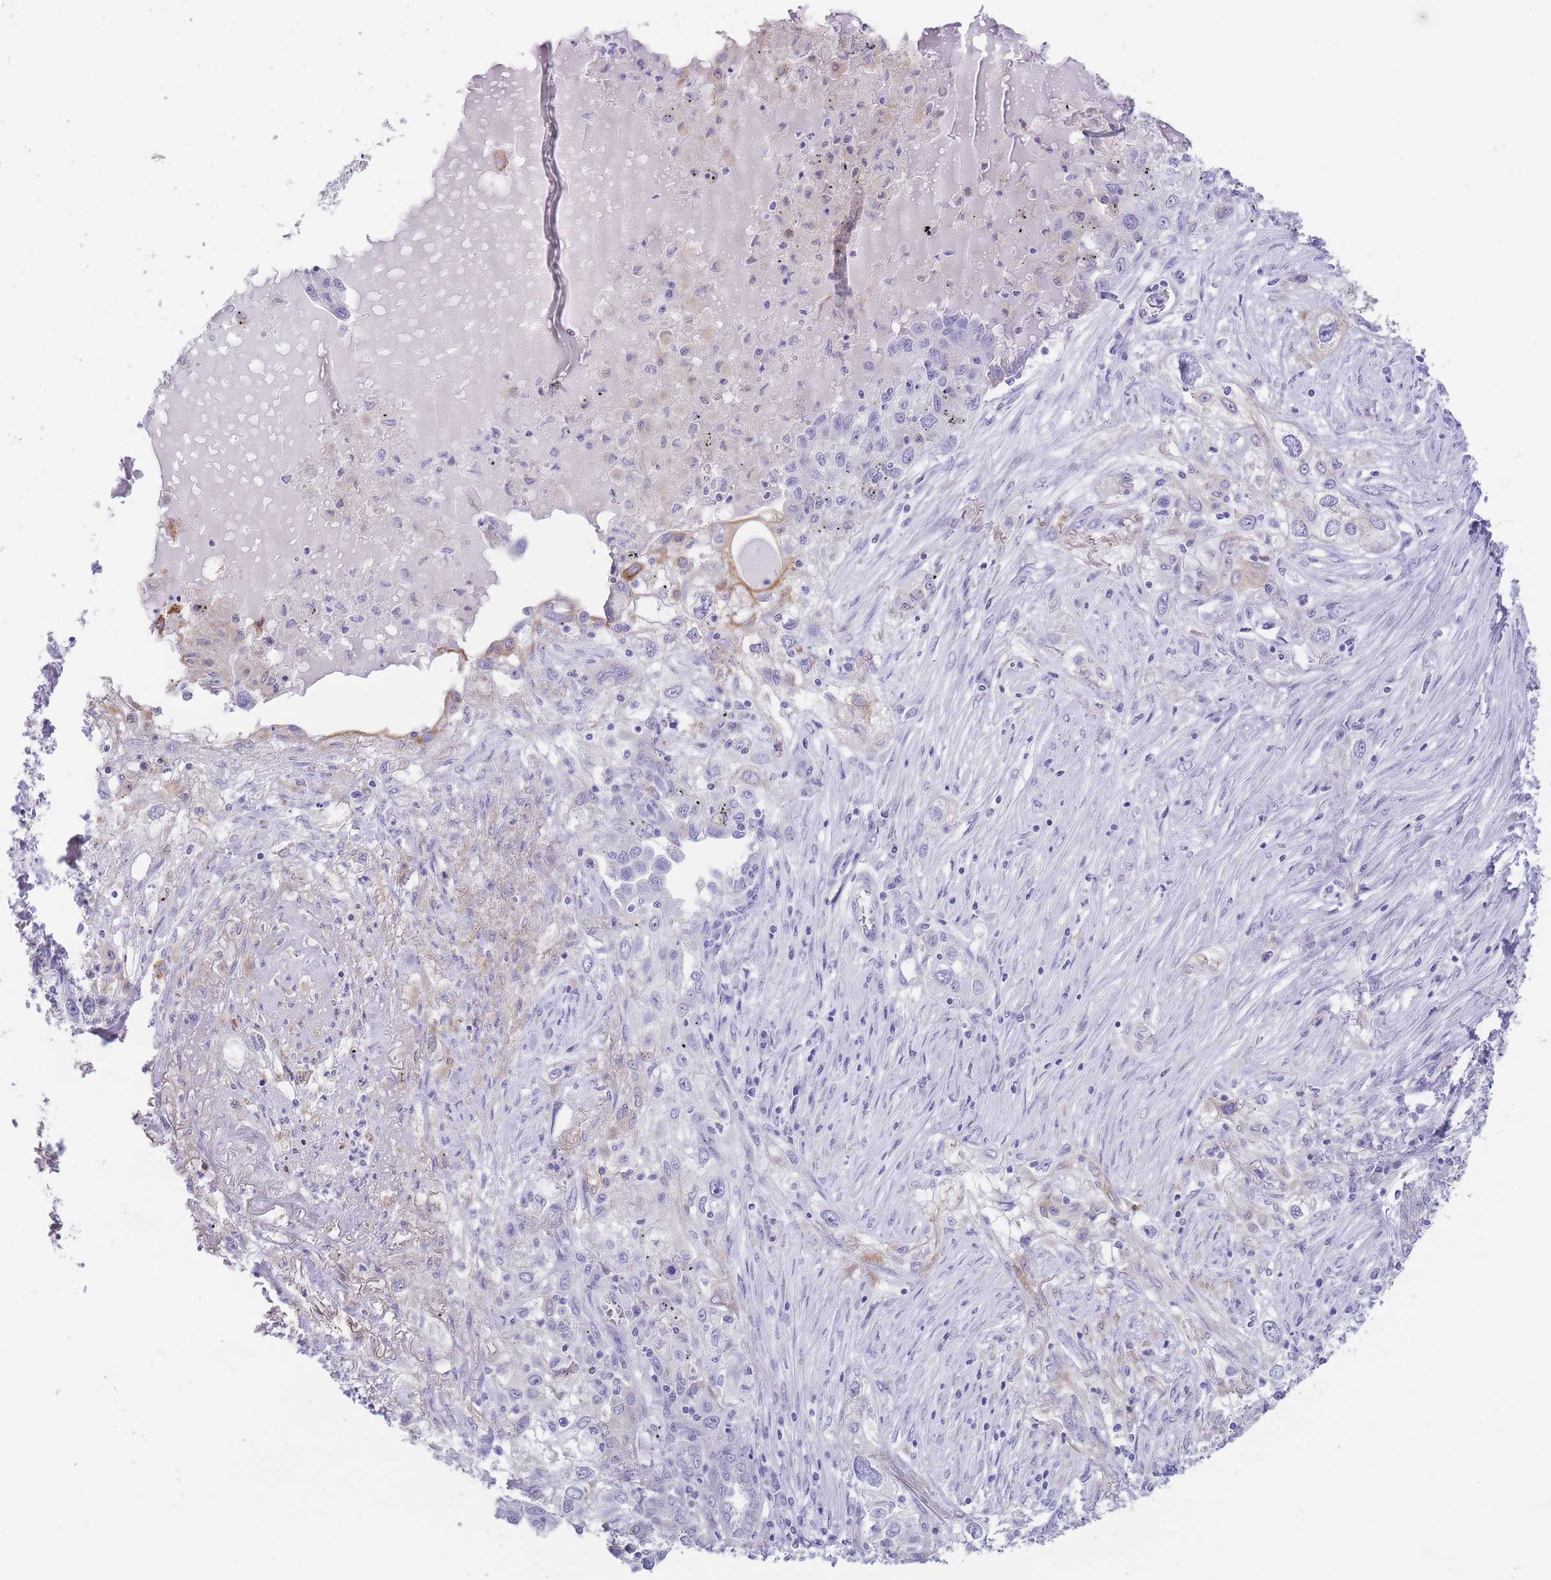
{"staining": {"intensity": "negative", "quantity": "none", "location": "none"}, "tissue": "lung cancer", "cell_type": "Tumor cells", "image_type": "cancer", "snomed": [{"axis": "morphology", "description": "Squamous cell carcinoma, NOS"}, {"axis": "topography", "description": "Lung"}], "caption": "This is an IHC histopathology image of lung cancer. There is no expression in tumor cells.", "gene": "RAI2", "patient": {"sex": "female", "age": 69}}